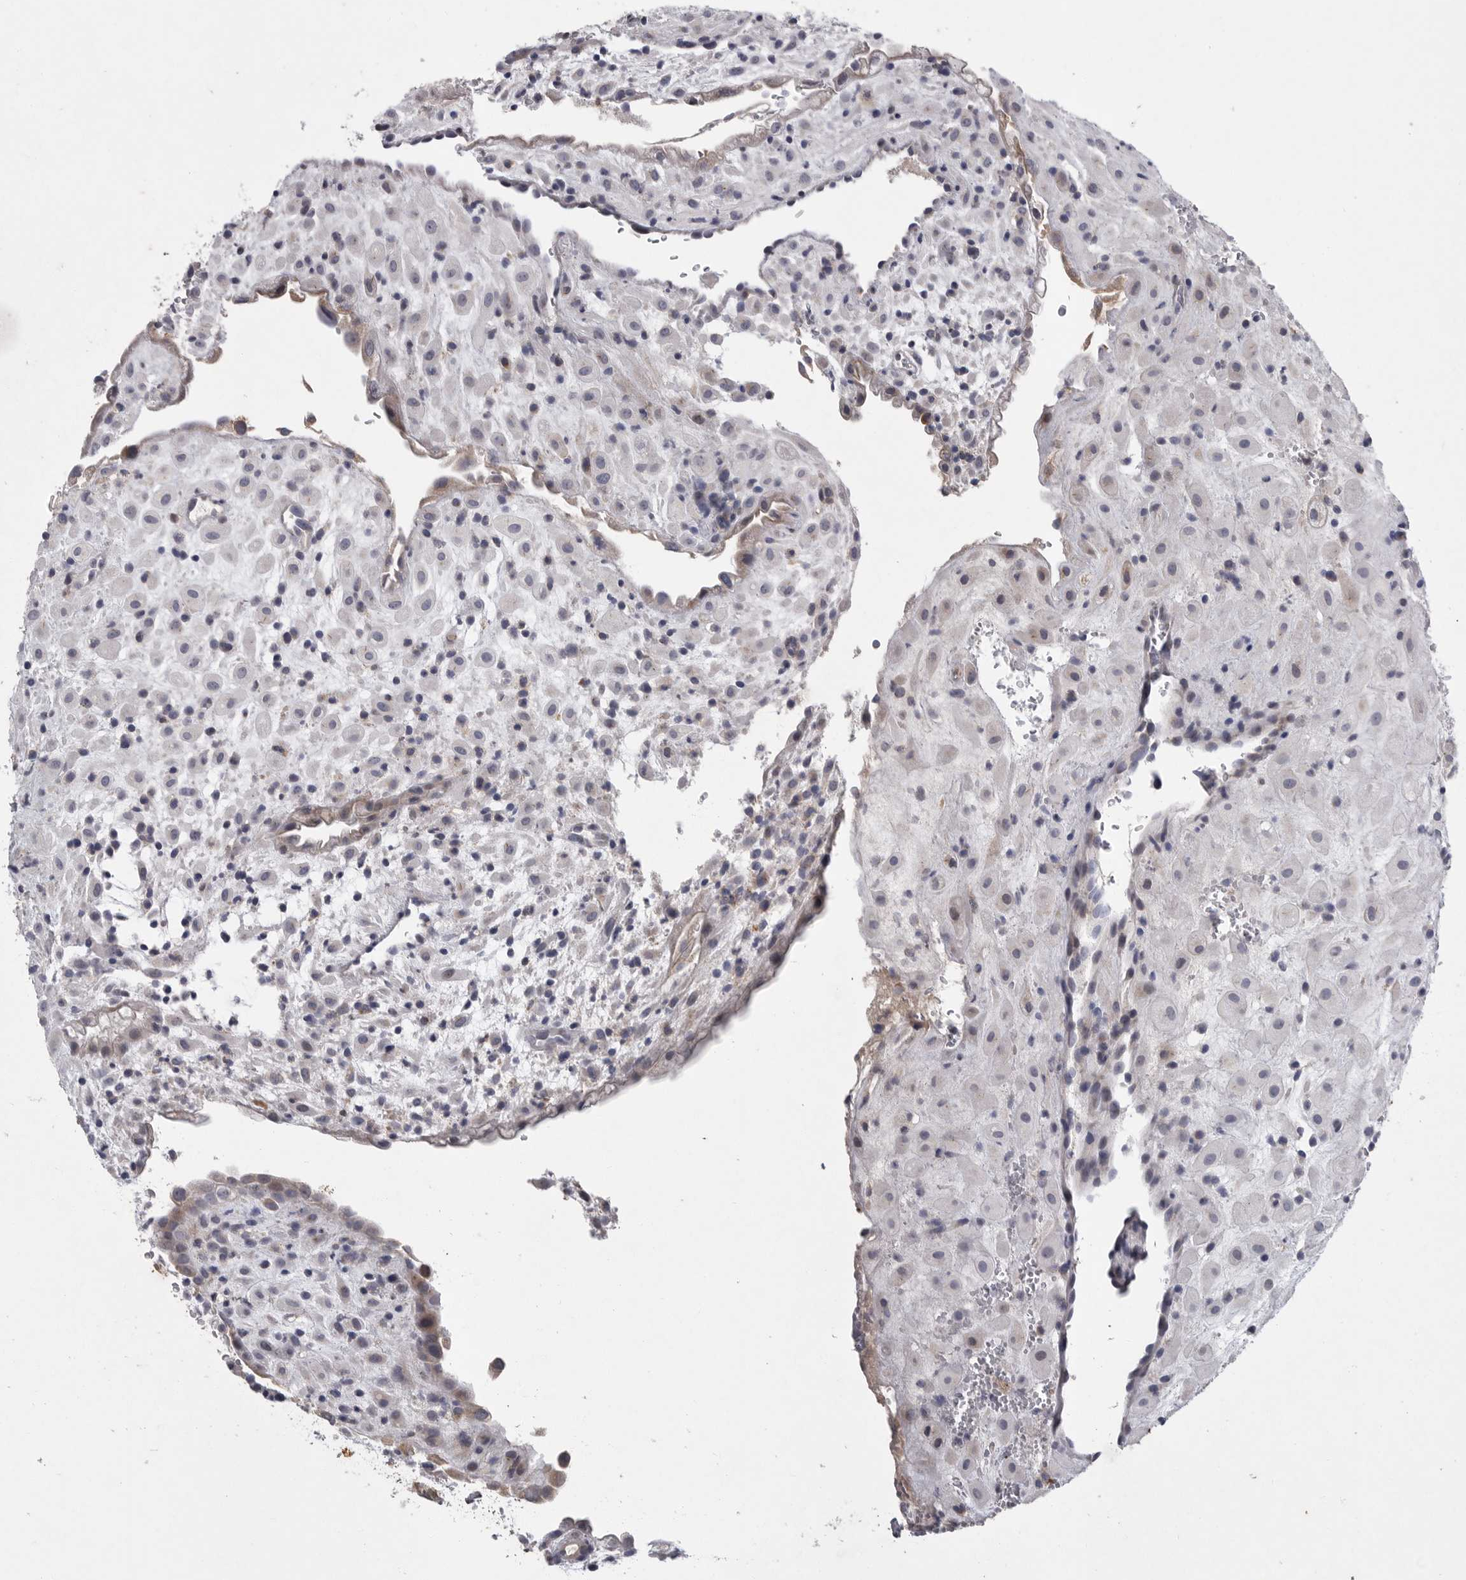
{"staining": {"intensity": "negative", "quantity": "none", "location": "none"}, "tissue": "placenta", "cell_type": "Decidual cells", "image_type": "normal", "snomed": [{"axis": "morphology", "description": "Normal tissue, NOS"}, {"axis": "topography", "description": "Placenta"}], "caption": "Decidual cells show no significant positivity in benign placenta. Nuclei are stained in blue.", "gene": "CRP", "patient": {"sex": "female", "age": 35}}